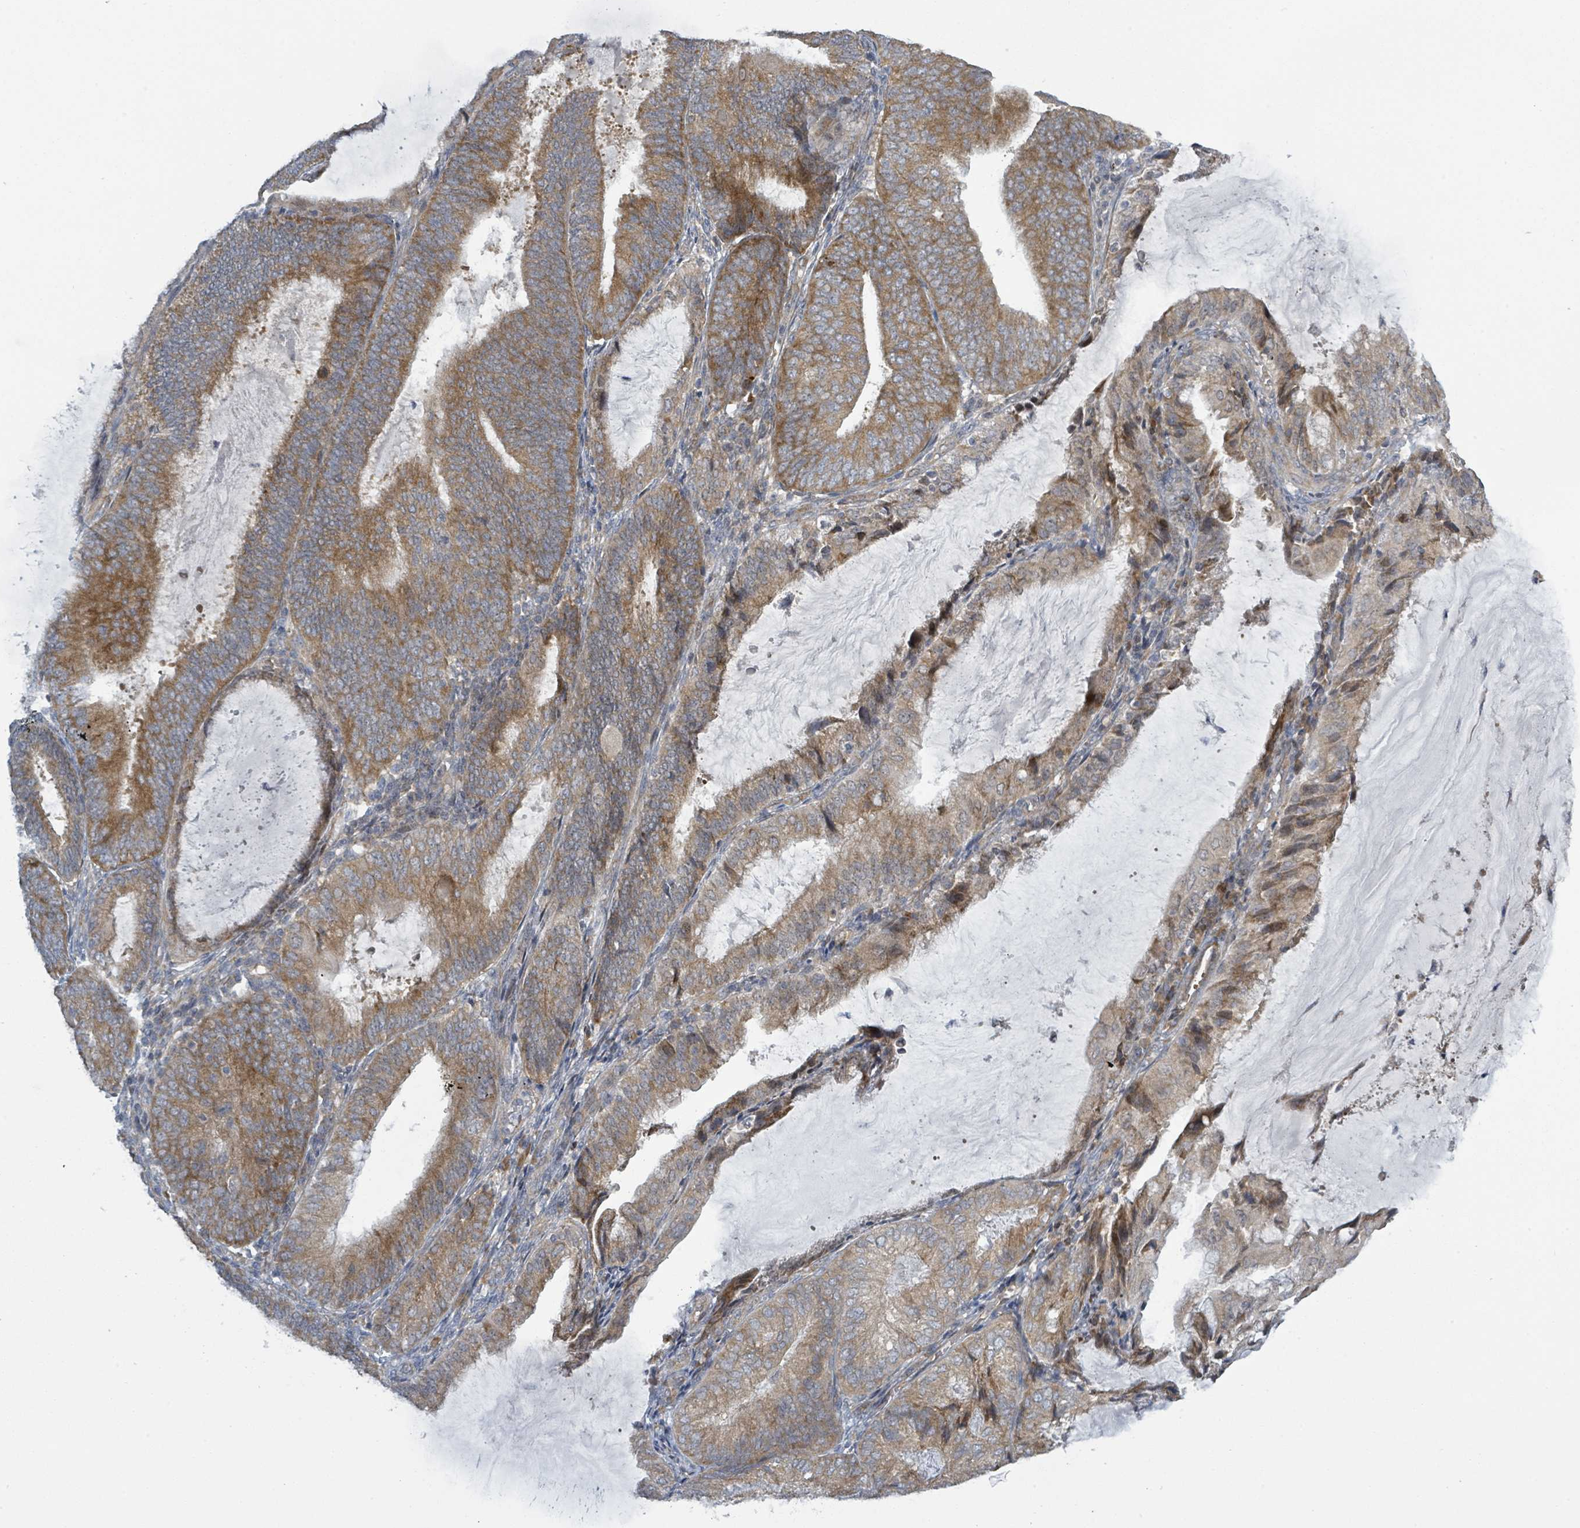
{"staining": {"intensity": "moderate", "quantity": ">75%", "location": "cytoplasmic/membranous"}, "tissue": "endometrial cancer", "cell_type": "Tumor cells", "image_type": "cancer", "snomed": [{"axis": "morphology", "description": "Adenocarcinoma, NOS"}, {"axis": "topography", "description": "Endometrium"}], "caption": "Adenocarcinoma (endometrial) tissue reveals moderate cytoplasmic/membranous staining in about >75% of tumor cells", "gene": "RPL32", "patient": {"sex": "female", "age": 81}}